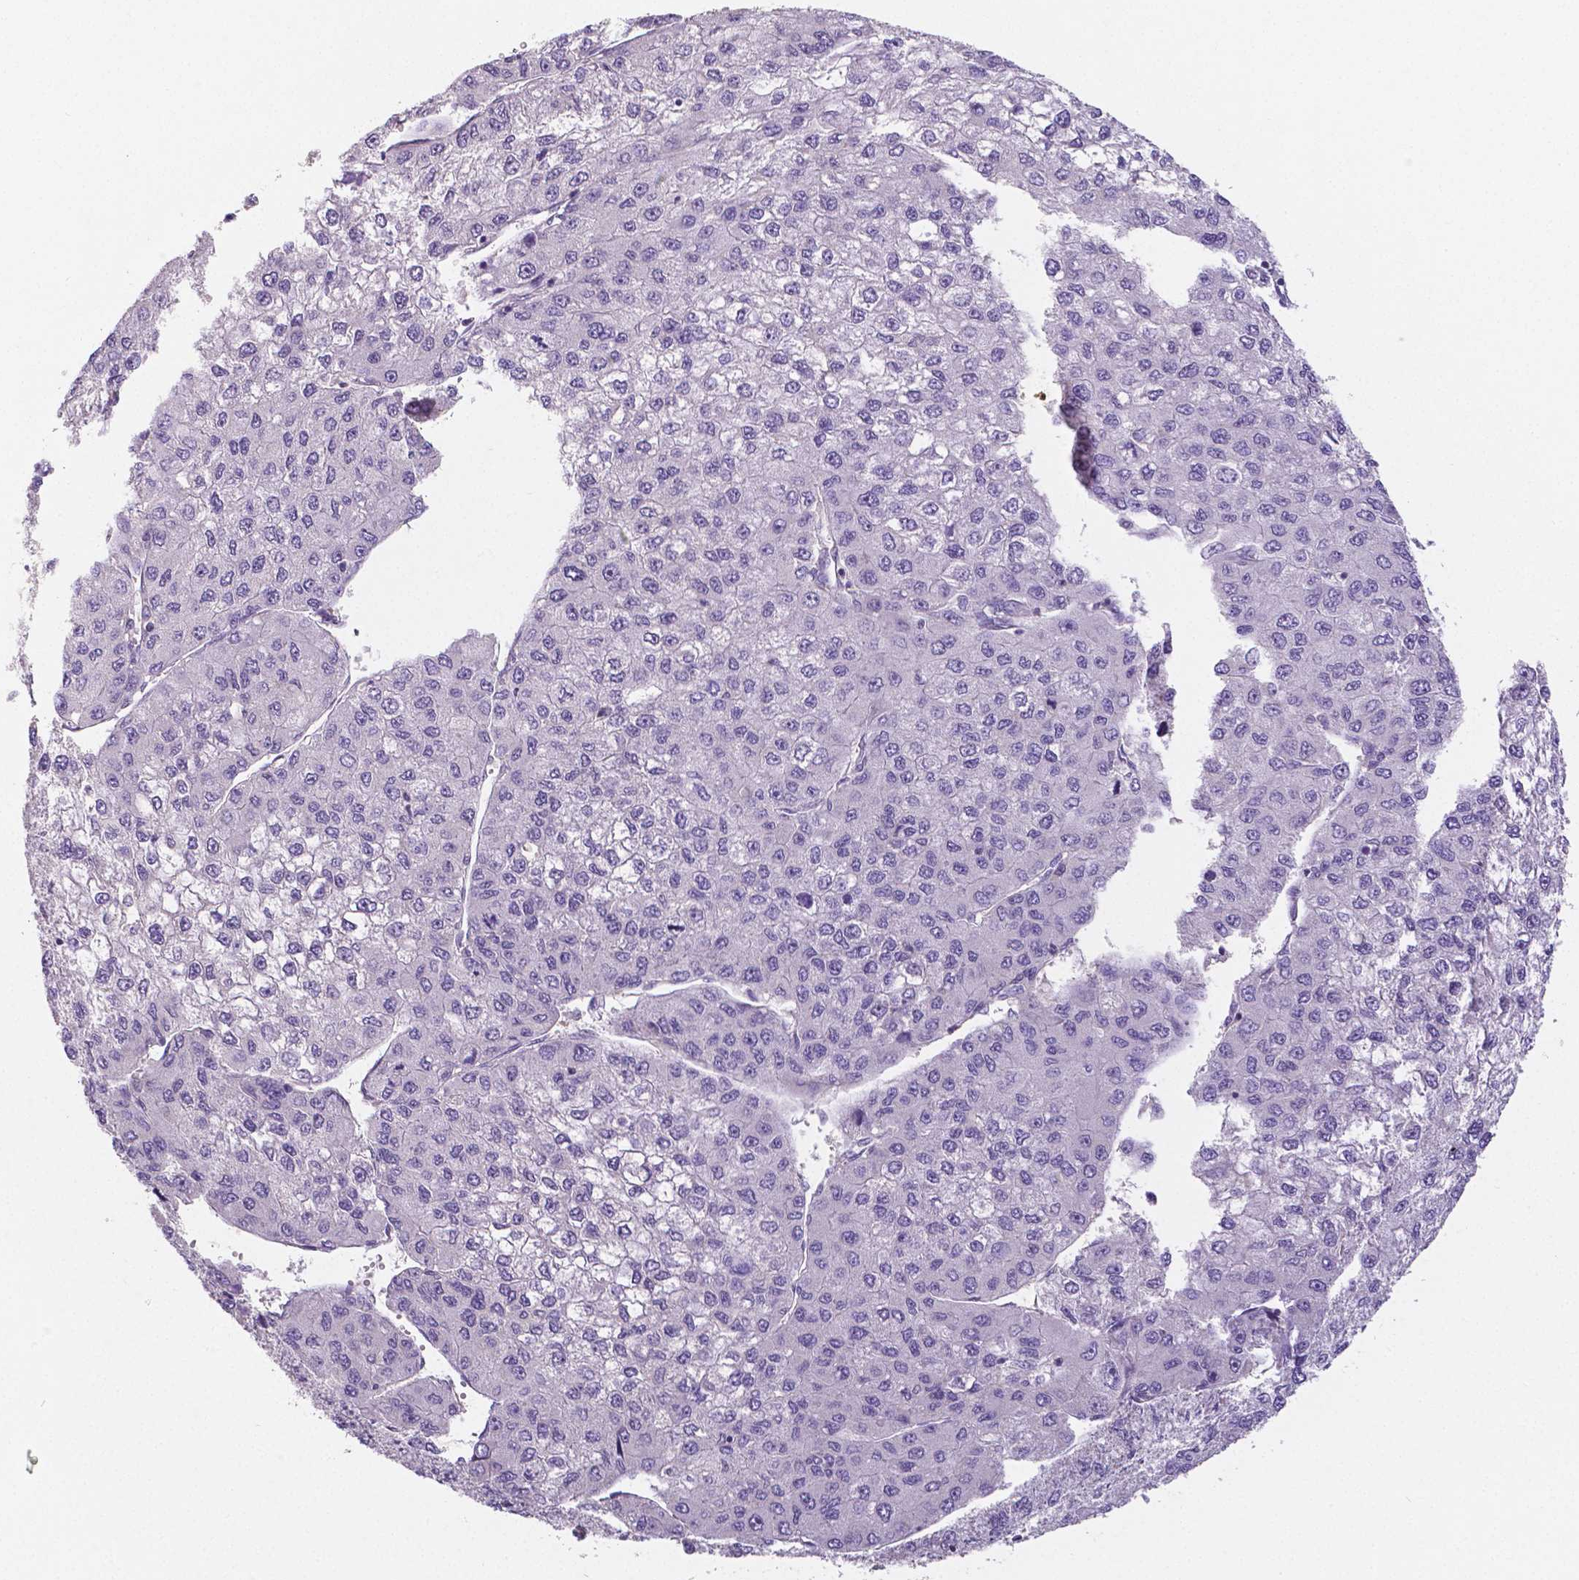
{"staining": {"intensity": "negative", "quantity": "none", "location": "none"}, "tissue": "liver cancer", "cell_type": "Tumor cells", "image_type": "cancer", "snomed": [{"axis": "morphology", "description": "Carcinoma, Hepatocellular, NOS"}, {"axis": "topography", "description": "Liver"}], "caption": "Tumor cells are negative for brown protein staining in liver hepatocellular carcinoma.", "gene": "CRMP1", "patient": {"sex": "female", "age": 66}}